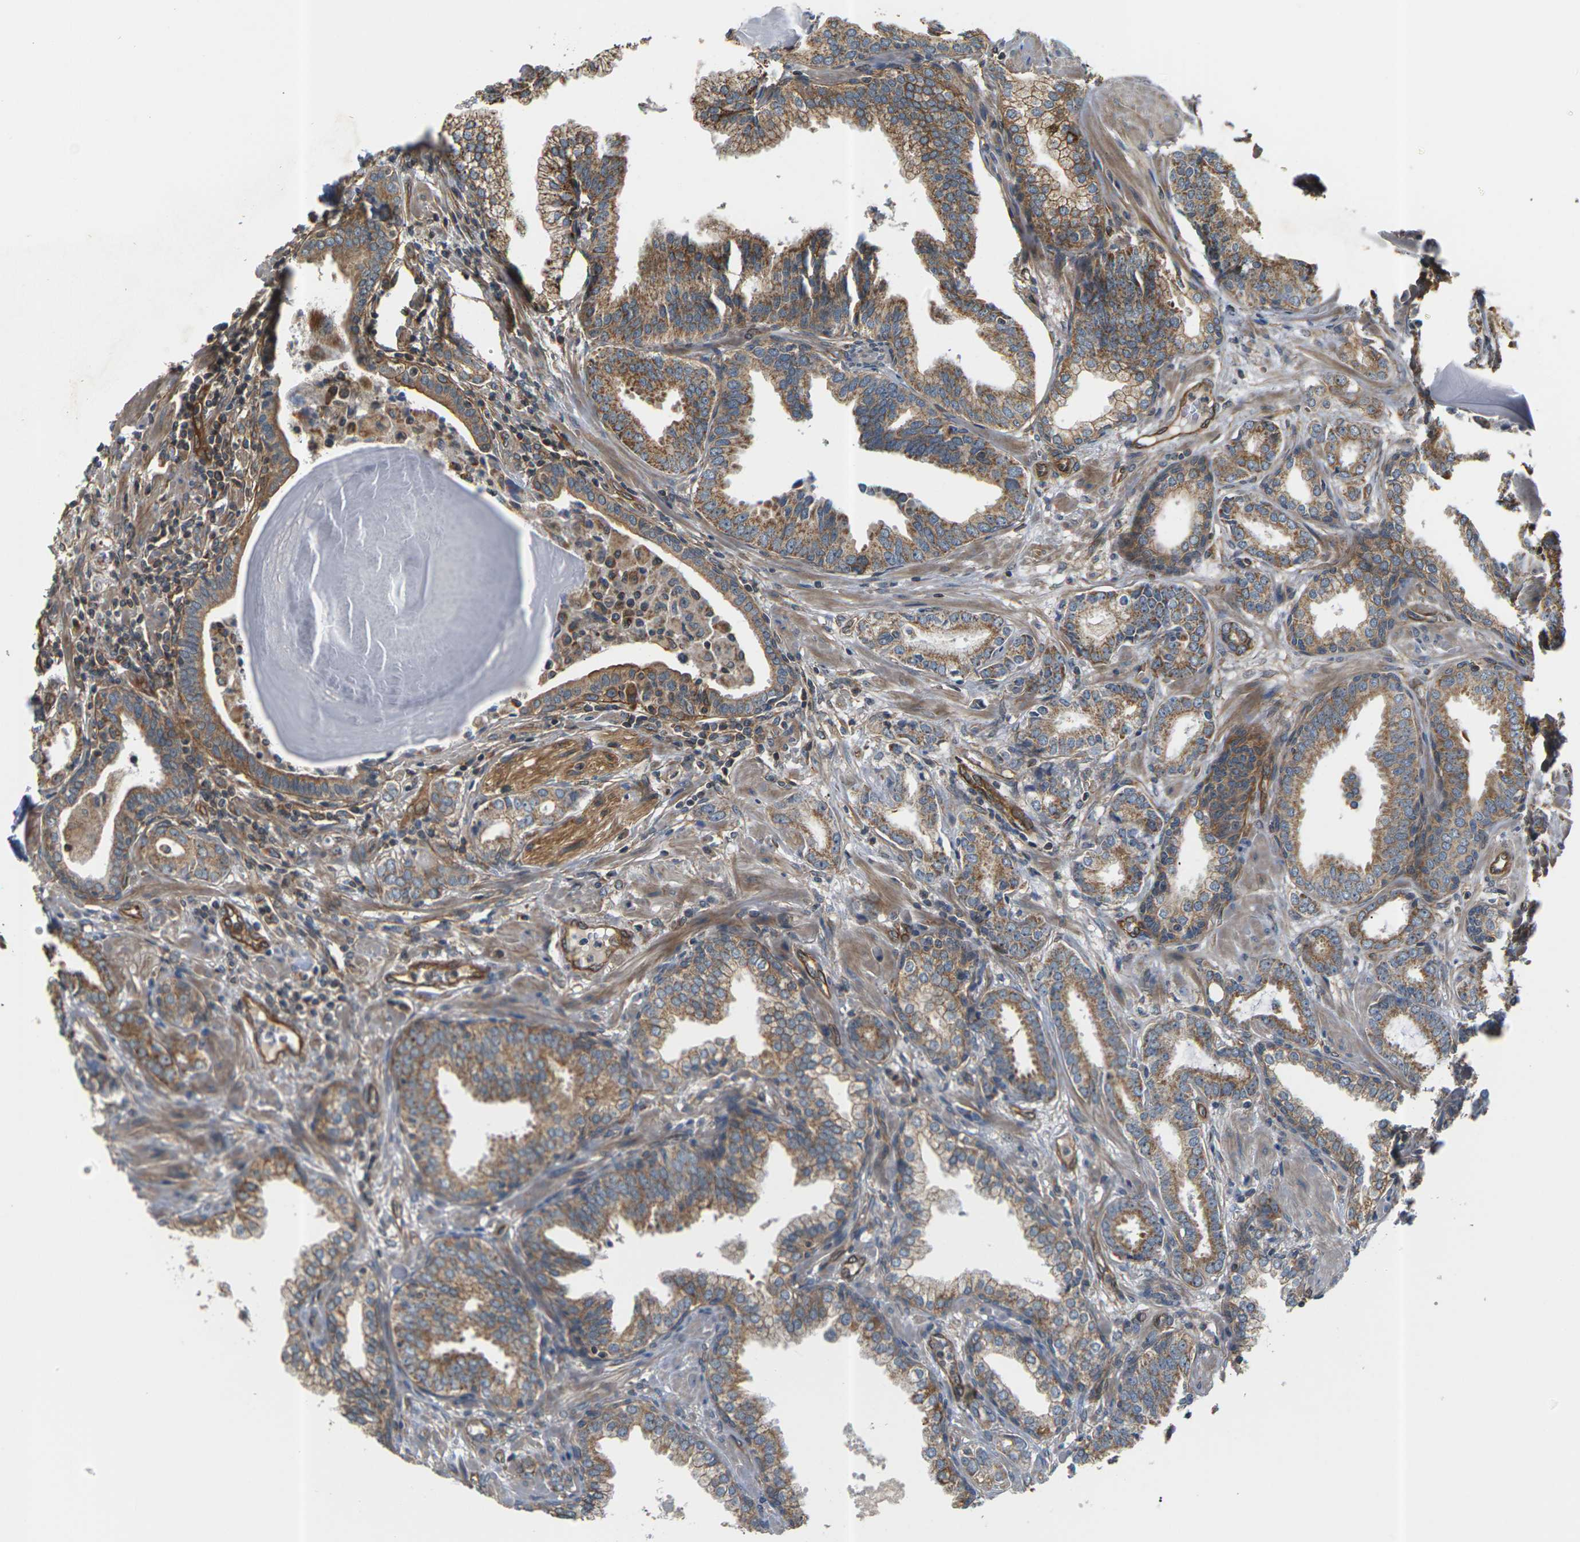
{"staining": {"intensity": "moderate", "quantity": ">75%", "location": "cytoplasmic/membranous"}, "tissue": "prostate cancer", "cell_type": "Tumor cells", "image_type": "cancer", "snomed": [{"axis": "morphology", "description": "Adenocarcinoma, Low grade"}, {"axis": "topography", "description": "Prostate"}], "caption": "Immunohistochemical staining of adenocarcinoma (low-grade) (prostate) exhibits medium levels of moderate cytoplasmic/membranous expression in about >75% of tumor cells. (Brightfield microscopy of DAB IHC at high magnification).", "gene": "PCDHB4", "patient": {"sex": "male", "age": 53}}